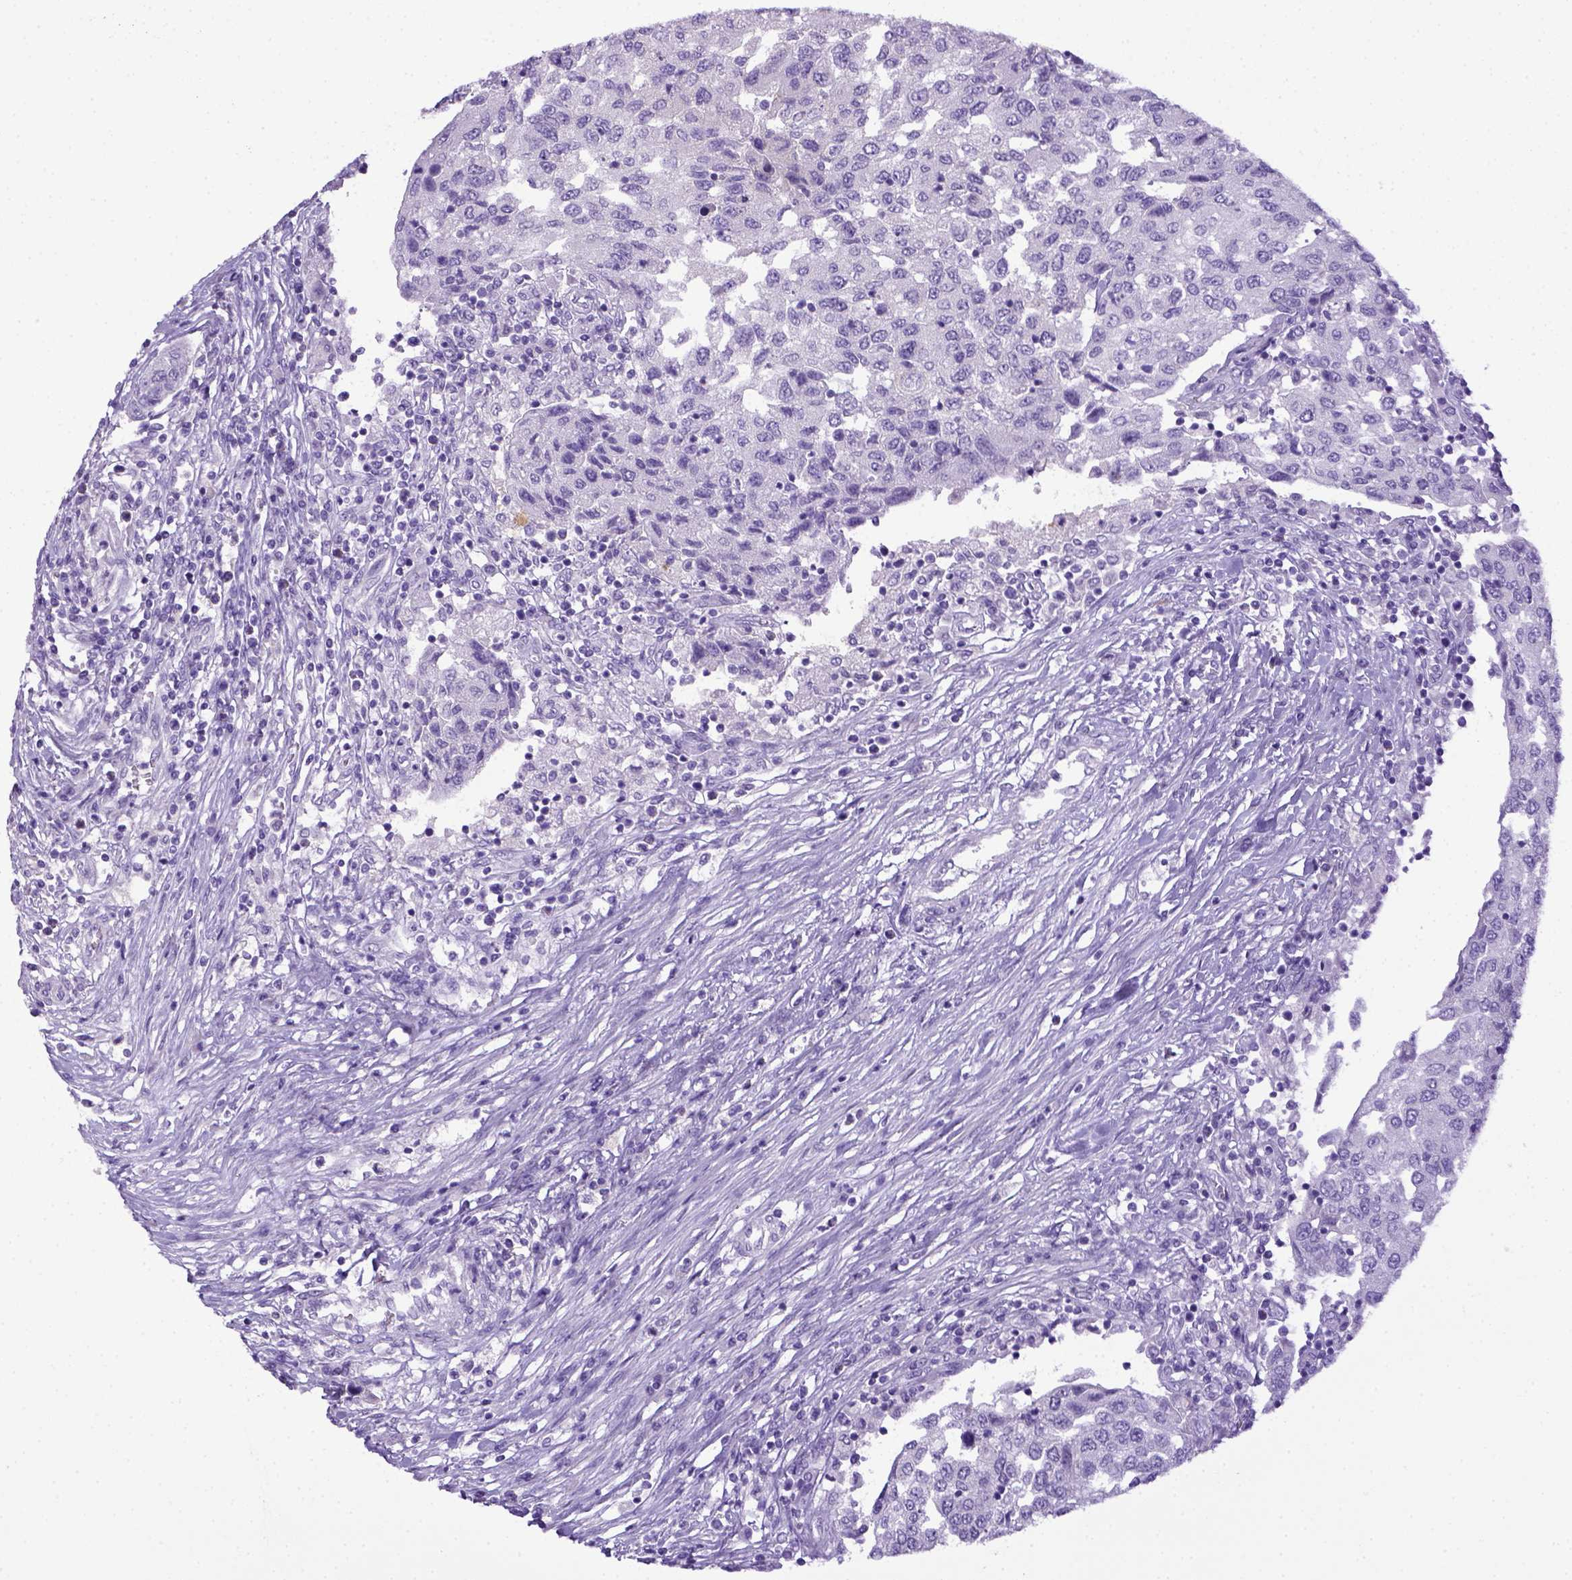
{"staining": {"intensity": "negative", "quantity": "none", "location": "none"}, "tissue": "urothelial cancer", "cell_type": "Tumor cells", "image_type": "cancer", "snomed": [{"axis": "morphology", "description": "Urothelial carcinoma, High grade"}, {"axis": "topography", "description": "Urinary bladder"}], "caption": "Protein analysis of urothelial cancer displays no significant staining in tumor cells.", "gene": "ITIH4", "patient": {"sex": "female", "age": 78}}